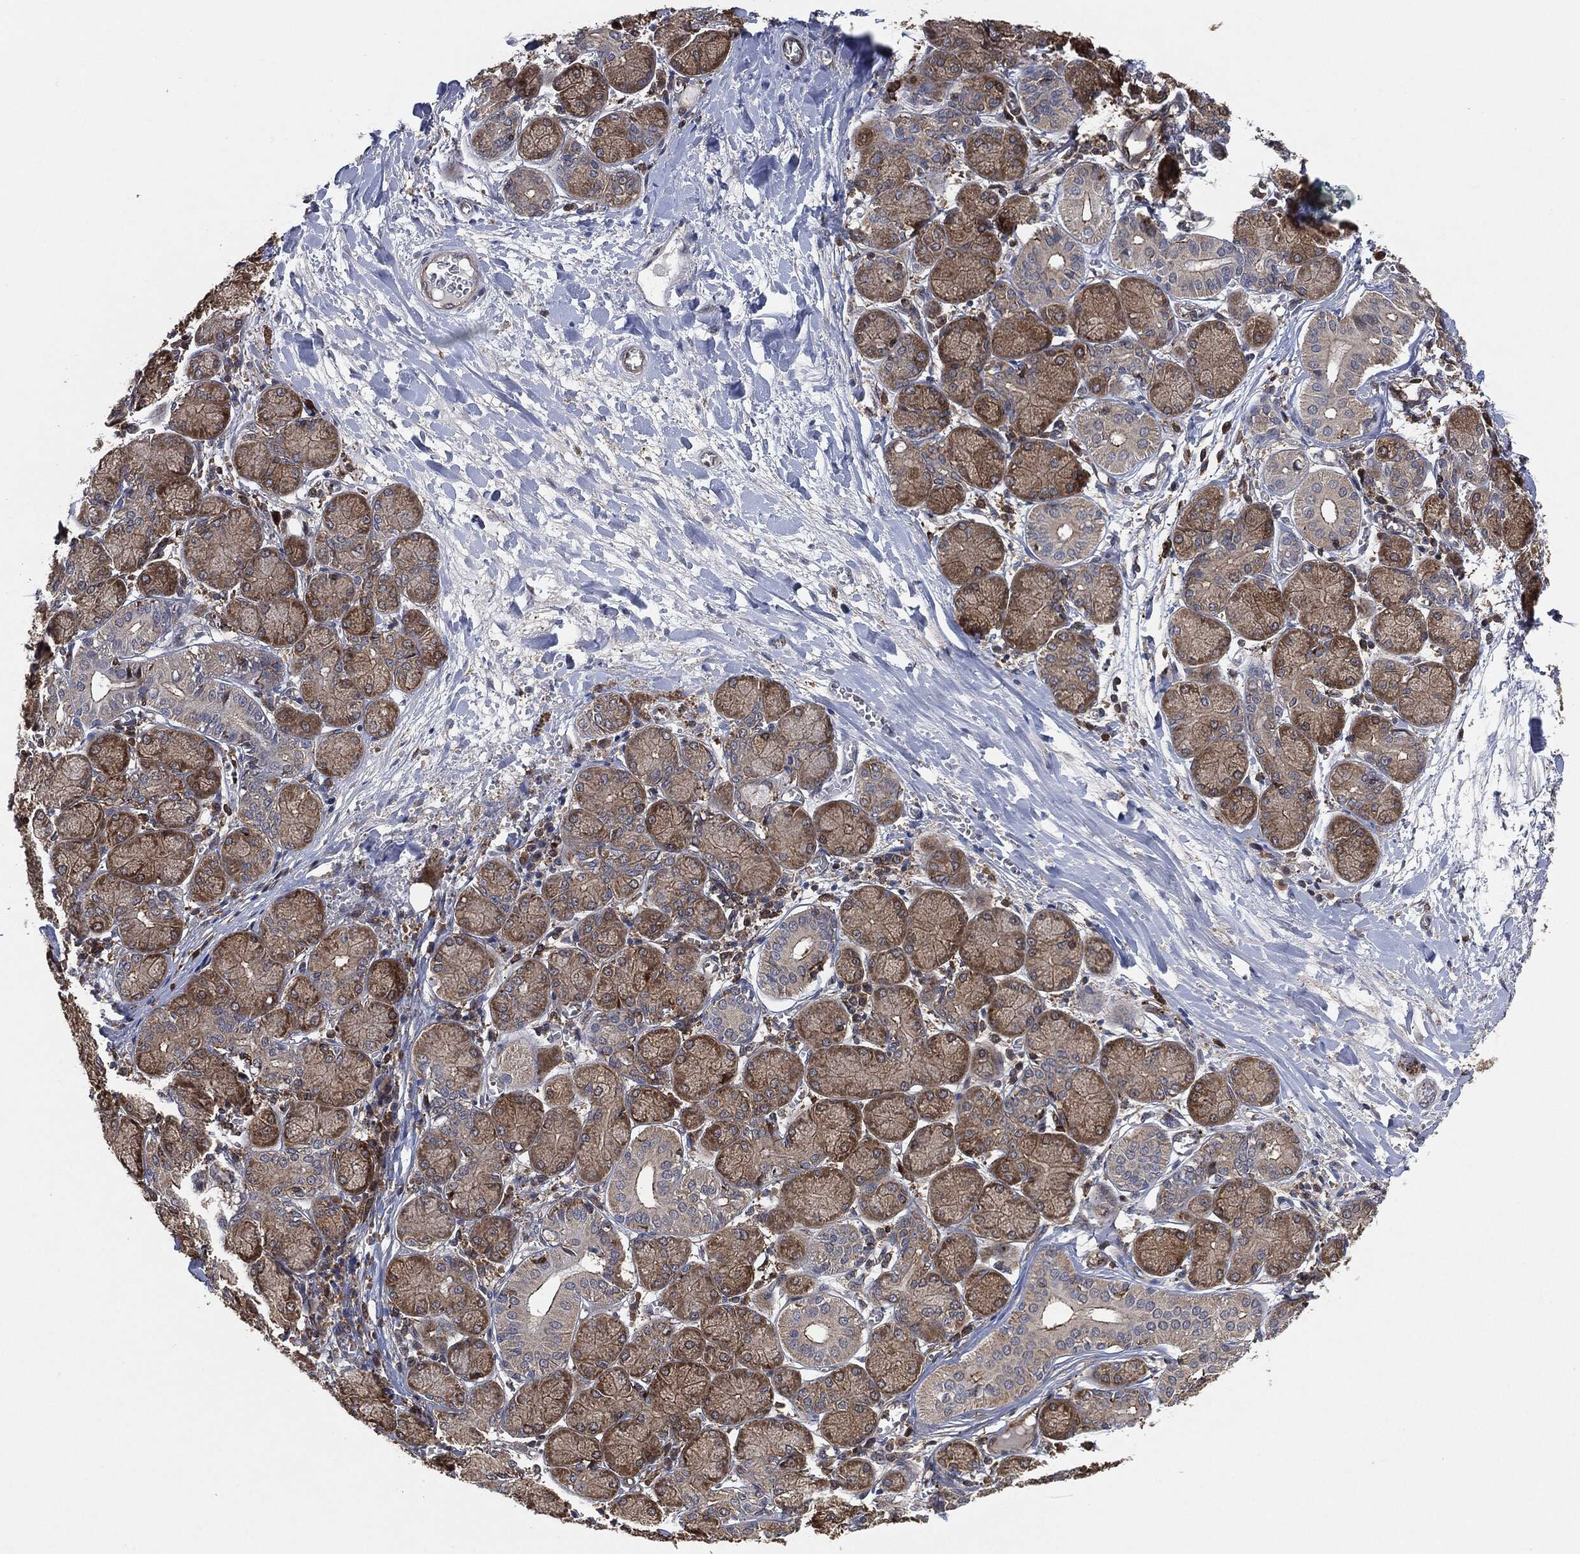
{"staining": {"intensity": "moderate", "quantity": ">75%", "location": "cytoplasmic/membranous"}, "tissue": "salivary gland", "cell_type": "Glandular cells", "image_type": "normal", "snomed": [{"axis": "morphology", "description": "Normal tissue, NOS"}, {"axis": "topography", "description": "Salivary gland"}, {"axis": "topography", "description": "Peripheral nerve tissue"}], "caption": "IHC staining of benign salivary gland, which shows medium levels of moderate cytoplasmic/membranous staining in about >75% of glandular cells indicating moderate cytoplasmic/membranous protein staining. The staining was performed using DAB (brown) for protein detection and nuclei were counterstained in hematoxylin (blue).", "gene": "TPT1", "patient": {"sex": "female", "age": 24}}